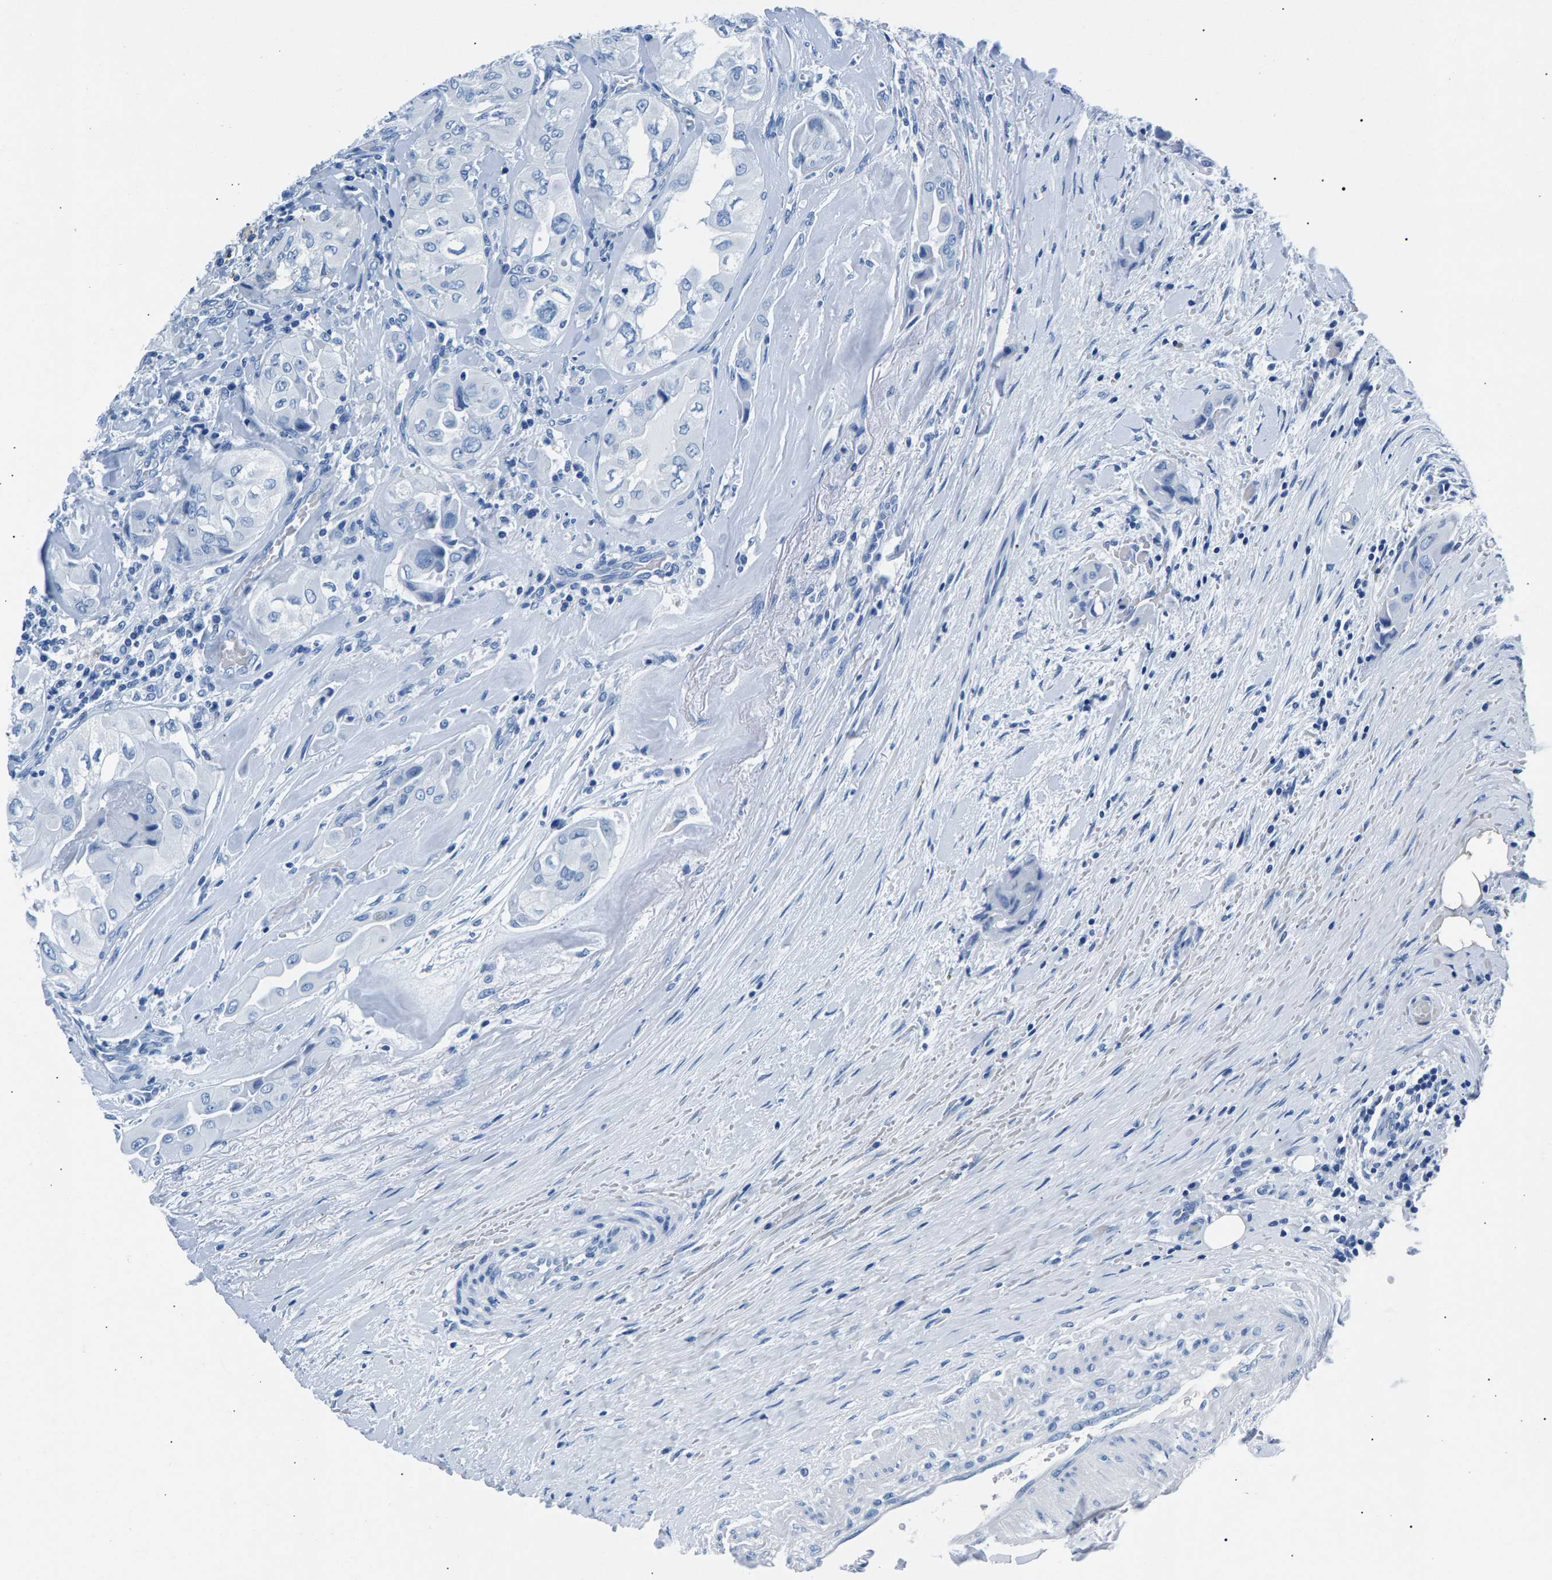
{"staining": {"intensity": "negative", "quantity": "none", "location": "none"}, "tissue": "thyroid cancer", "cell_type": "Tumor cells", "image_type": "cancer", "snomed": [{"axis": "morphology", "description": "Papillary adenocarcinoma, NOS"}, {"axis": "topography", "description": "Thyroid gland"}], "caption": "Immunohistochemistry micrograph of human thyroid papillary adenocarcinoma stained for a protein (brown), which reveals no staining in tumor cells. (Stains: DAB (3,3'-diaminobenzidine) immunohistochemistry (IHC) with hematoxylin counter stain, Microscopy: brightfield microscopy at high magnification).", "gene": "CPS1", "patient": {"sex": "female", "age": 59}}